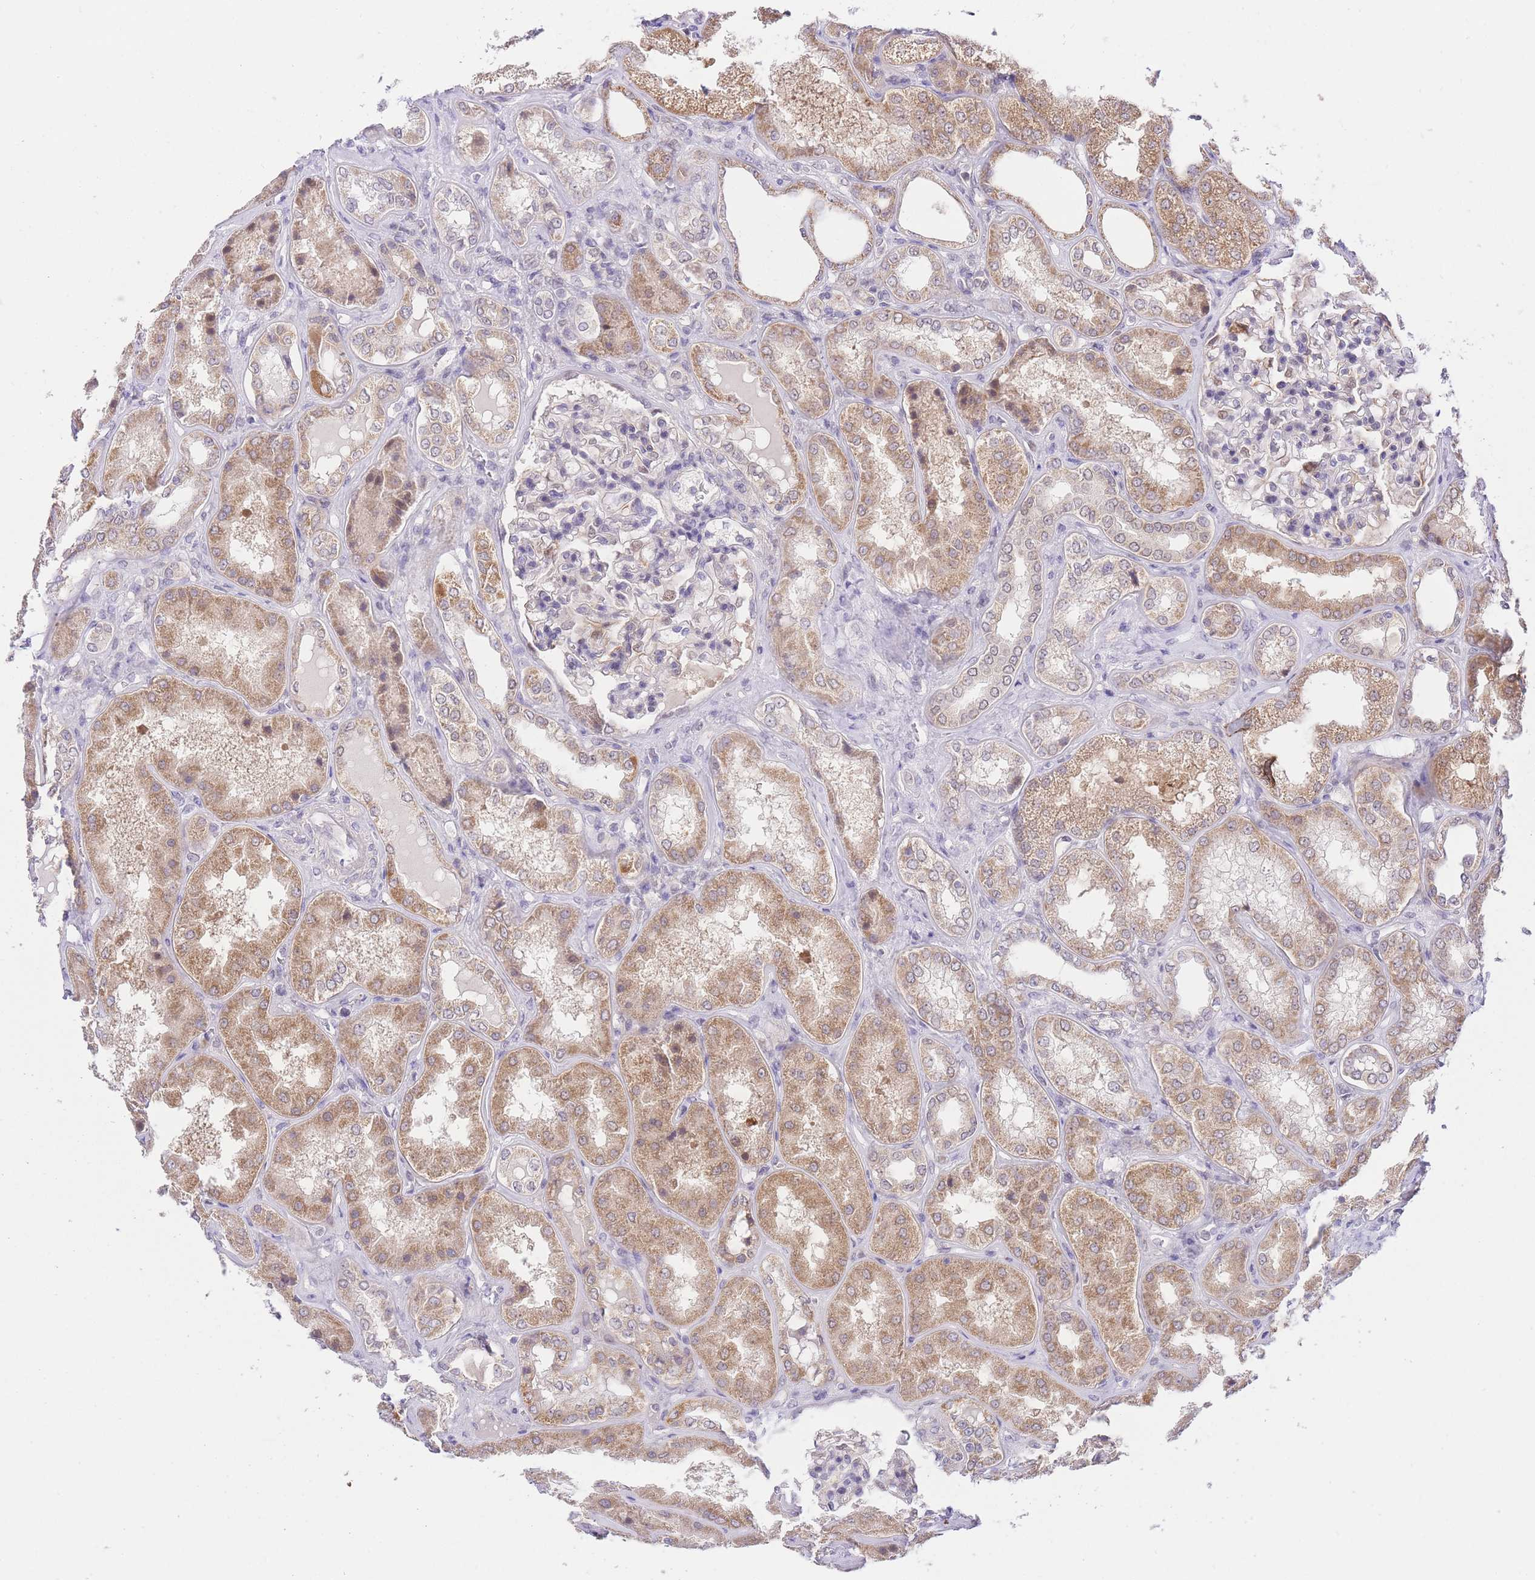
{"staining": {"intensity": "moderate", "quantity": "25%-75%", "location": "nuclear"}, "tissue": "kidney", "cell_type": "Cells in glomeruli", "image_type": "normal", "snomed": [{"axis": "morphology", "description": "Normal tissue, NOS"}, {"axis": "topography", "description": "Kidney"}], "caption": "Protein positivity by immunohistochemistry (IHC) demonstrates moderate nuclear positivity in about 25%-75% of cells in glomeruli in benign kidney.", "gene": "UBXN7", "patient": {"sex": "female", "age": 56}}